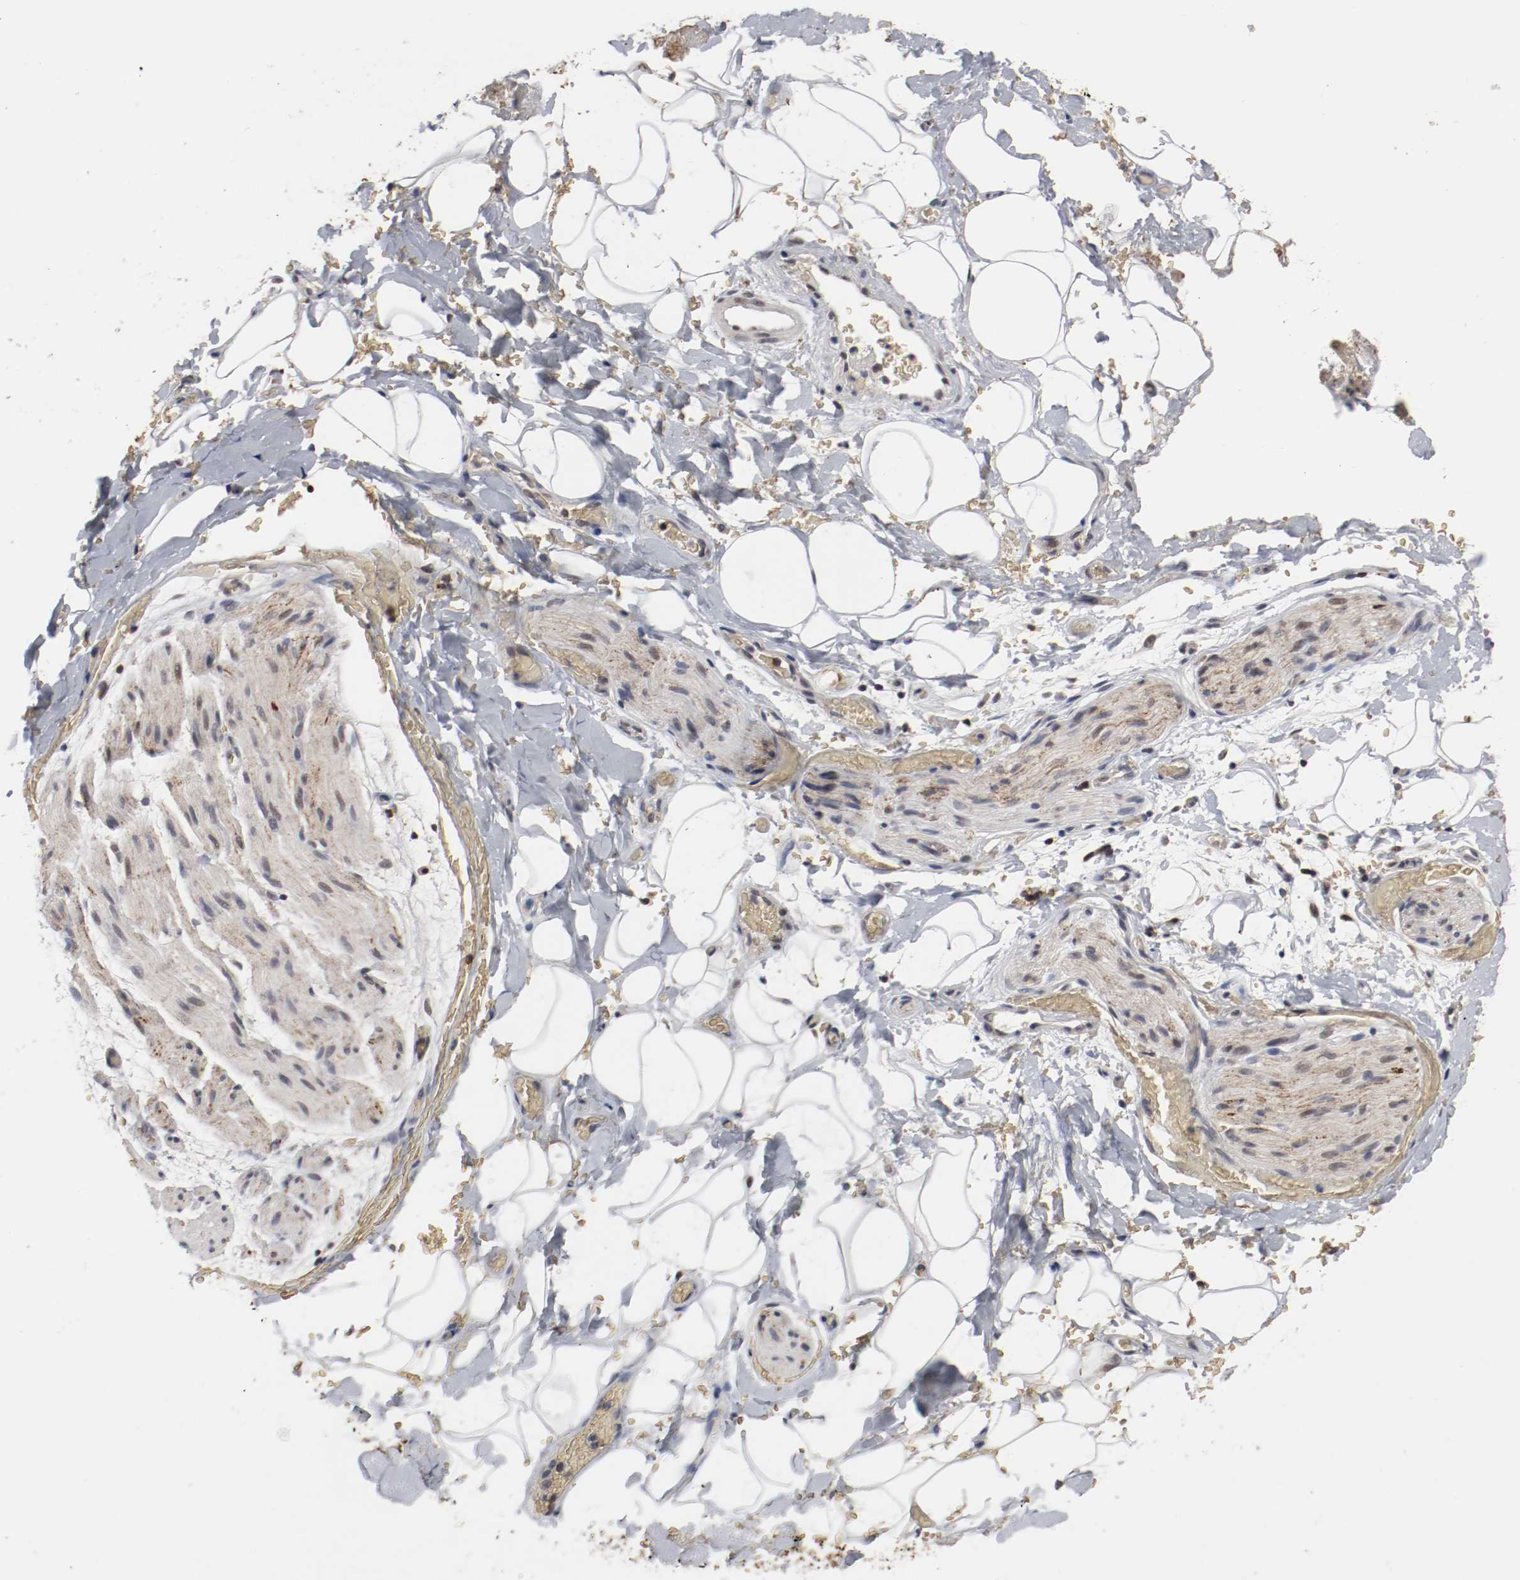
{"staining": {"intensity": "moderate", "quantity": ">75%", "location": "nuclear"}, "tissue": "adipose tissue", "cell_type": "Adipocytes", "image_type": "normal", "snomed": [{"axis": "morphology", "description": "Normal tissue, NOS"}, {"axis": "morphology", "description": "Cholangiocarcinoma"}, {"axis": "topography", "description": "Liver"}, {"axis": "topography", "description": "Peripheral nerve tissue"}], "caption": "Immunohistochemical staining of benign adipose tissue displays moderate nuclear protein staining in approximately >75% of adipocytes.", "gene": "JUND", "patient": {"sex": "male", "age": 50}}